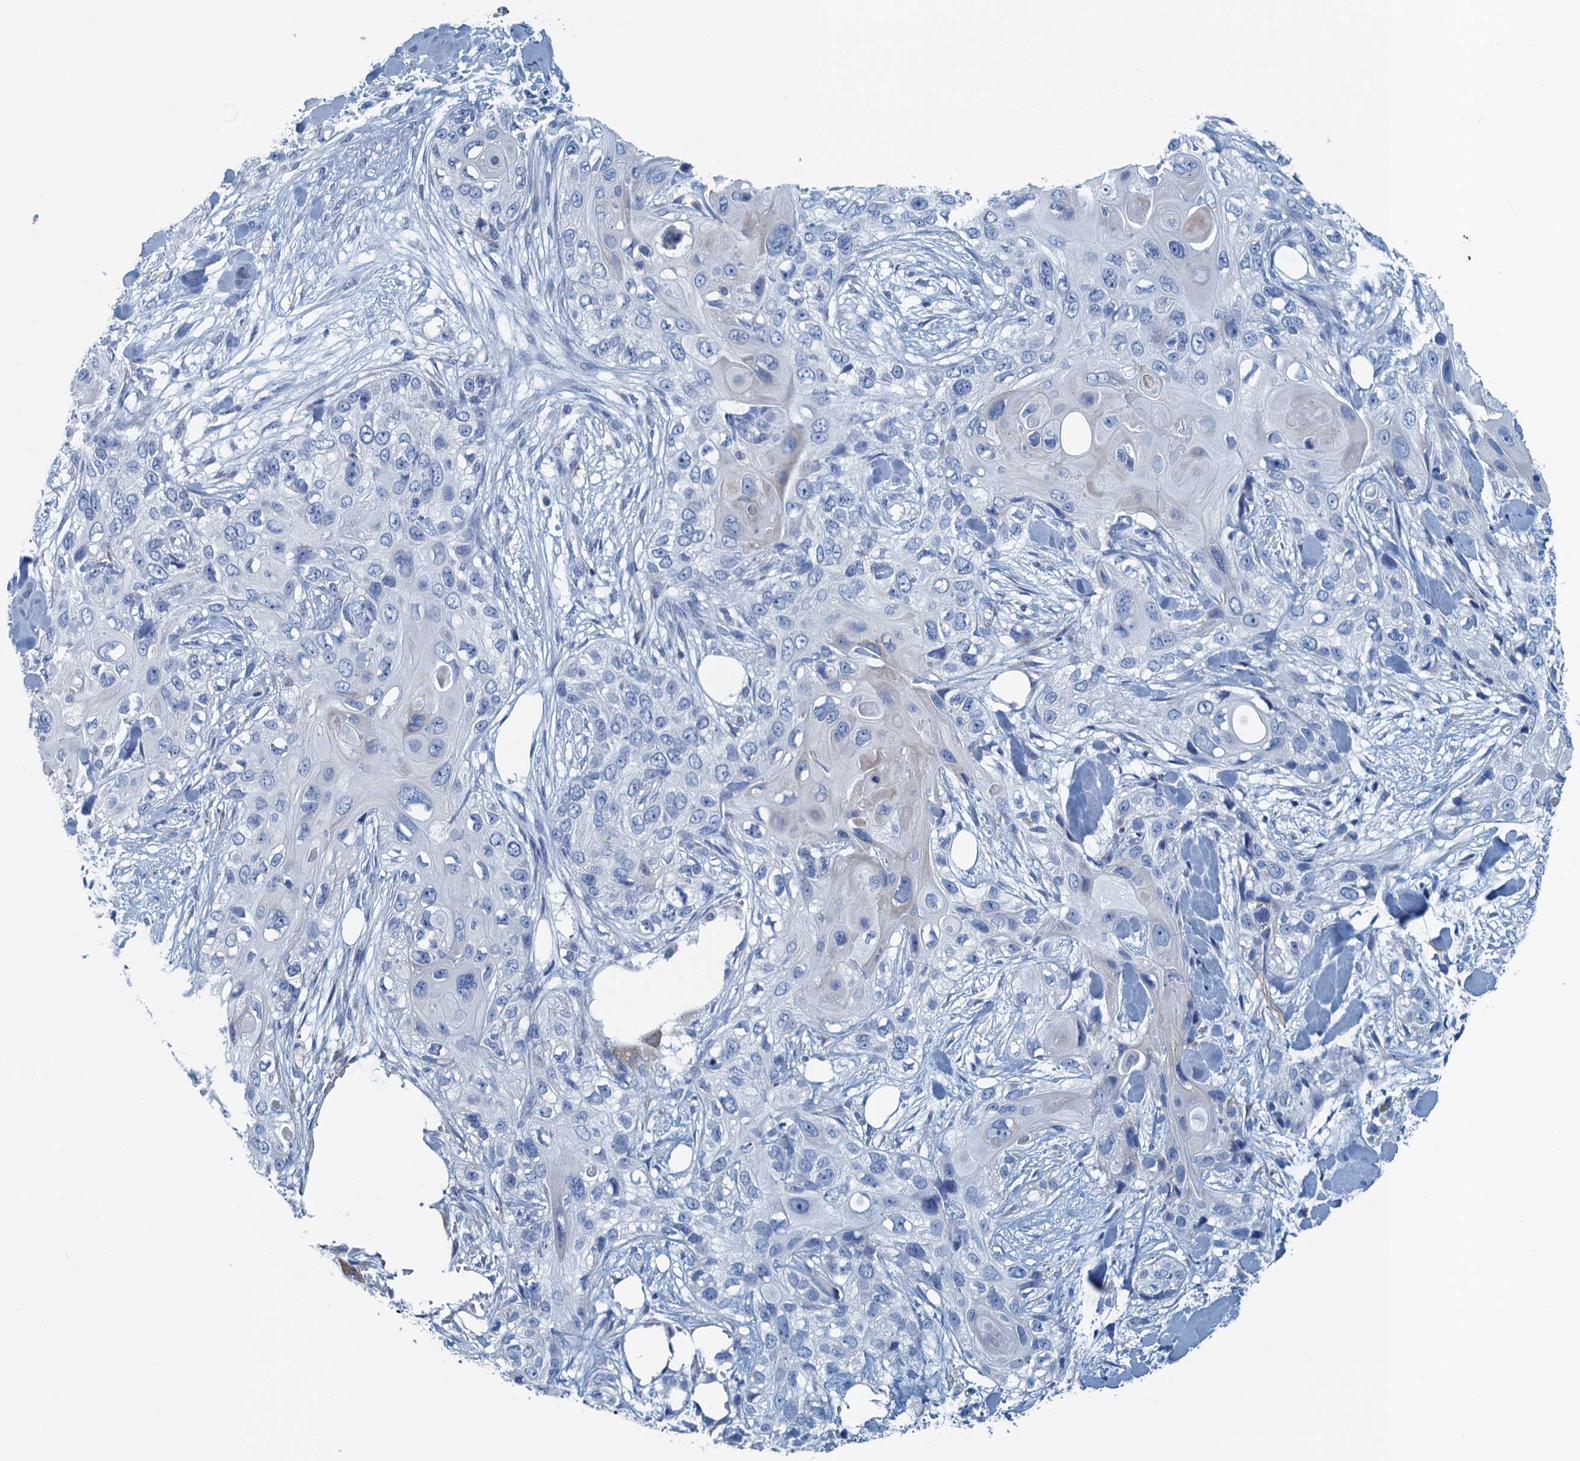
{"staining": {"intensity": "negative", "quantity": "none", "location": "none"}, "tissue": "skin cancer", "cell_type": "Tumor cells", "image_type": "cancer", "snomed": [{"axis": "morphology", "description": "Normal tissue, NOS"}, {"axis": "morphology", "description": "Squamous cell carcinoma, NOS"}, {"axis": "topography", "description": "Skin"}], "caption": "The image exhibits no significant expression in tumor cells of squamous cell carcinoma (skin).", "gene": "C10orf88", "patient": {"sex": "male", "age": 72}}